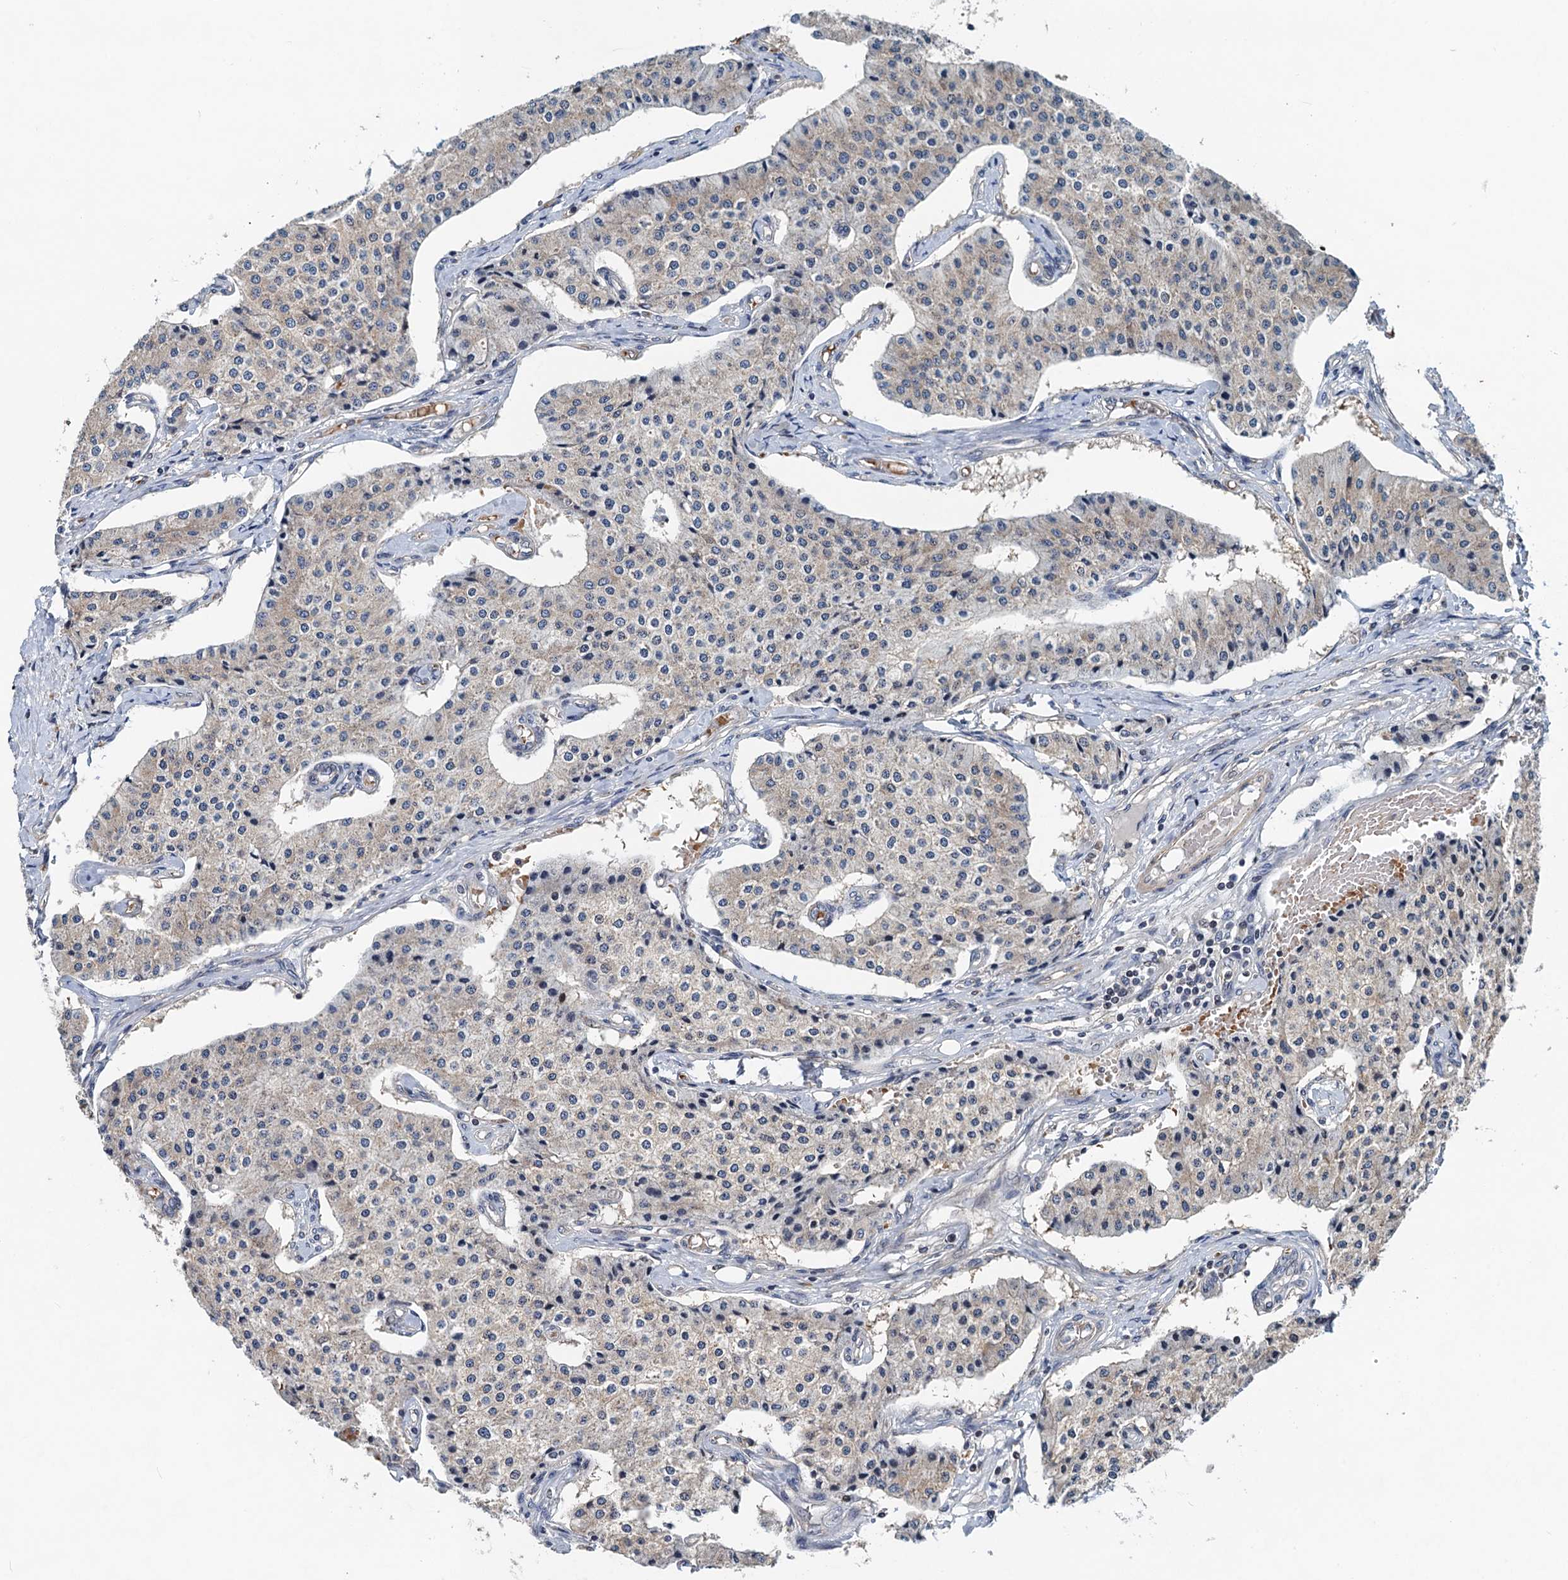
{"staining": {"intensity": "negative", "quantity": "none", "location": "none"}, "tissue": "carcinoid", "cell_type": "Tumor cells", "image_type": "cancer", "snomed": [{"axis": "morphology", "description": "Carcinoid, malignant, NOS"}, {"axis": "topography", "description": "Colon"}], "caption": "Tumor cells are negative for protein expression in human carcinoid.", "gene": "NBEA", "patient": {"sex": "female", "age": 52}}